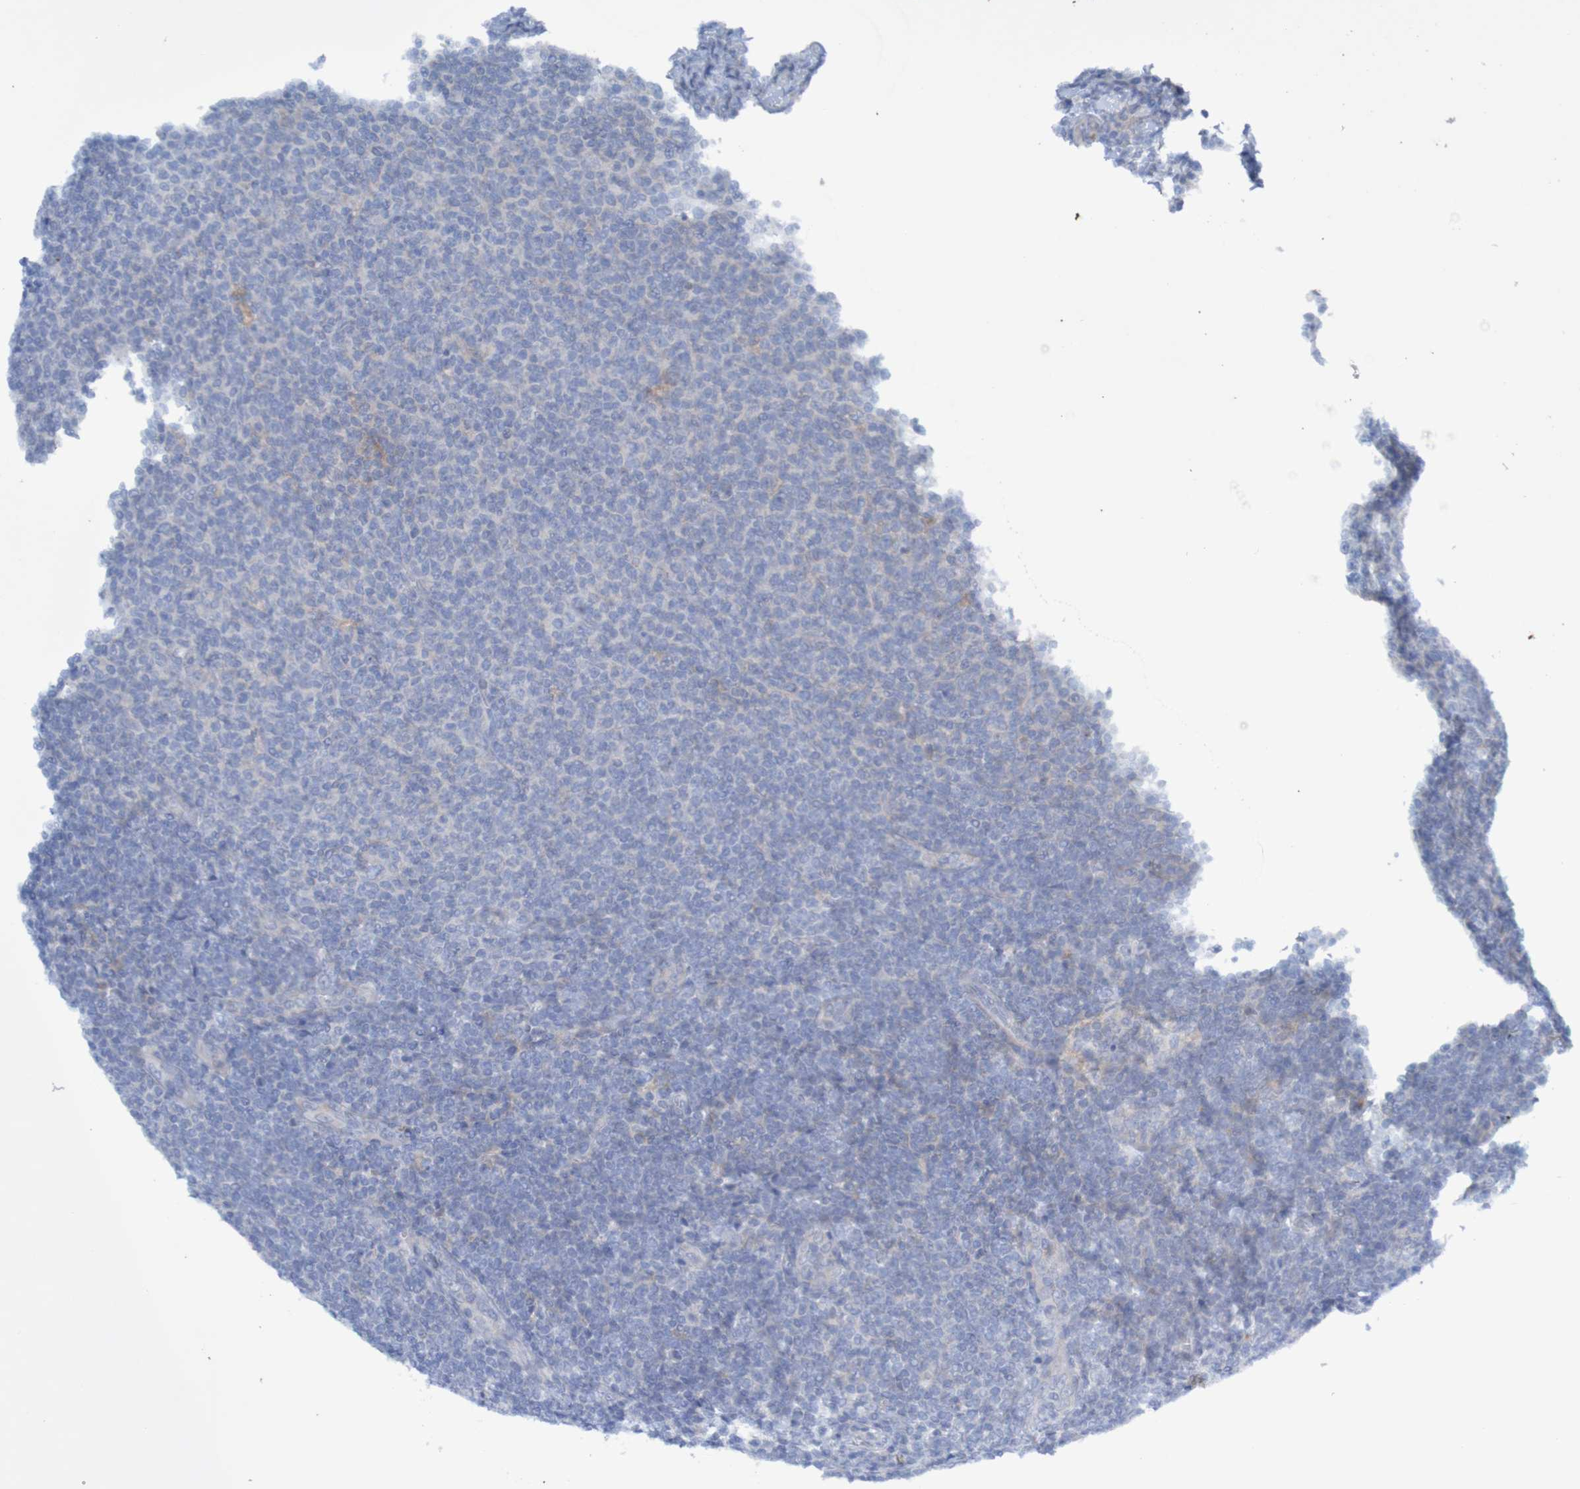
{"staining": {"intensity": "negative", "quantity": "none", "location": "none"}, "tissue": "lymphoma", "cell_type": "Tumor cells", "image_type": "cancer", "snomed": [{"axis": "morphology", "description": "Malignant lymphoma, non-Hodgkin's type, Low grade"}, {"axis": "topography", "description": "Lymph node"}], "caption": "The photomicrograph exhibits no significant staining in tumor cells of lymphoma. (IHC, brightfield microscopy, high magnification).", "gene": "ANGPT4", "patient": {"sex": "male", "age": 66}}